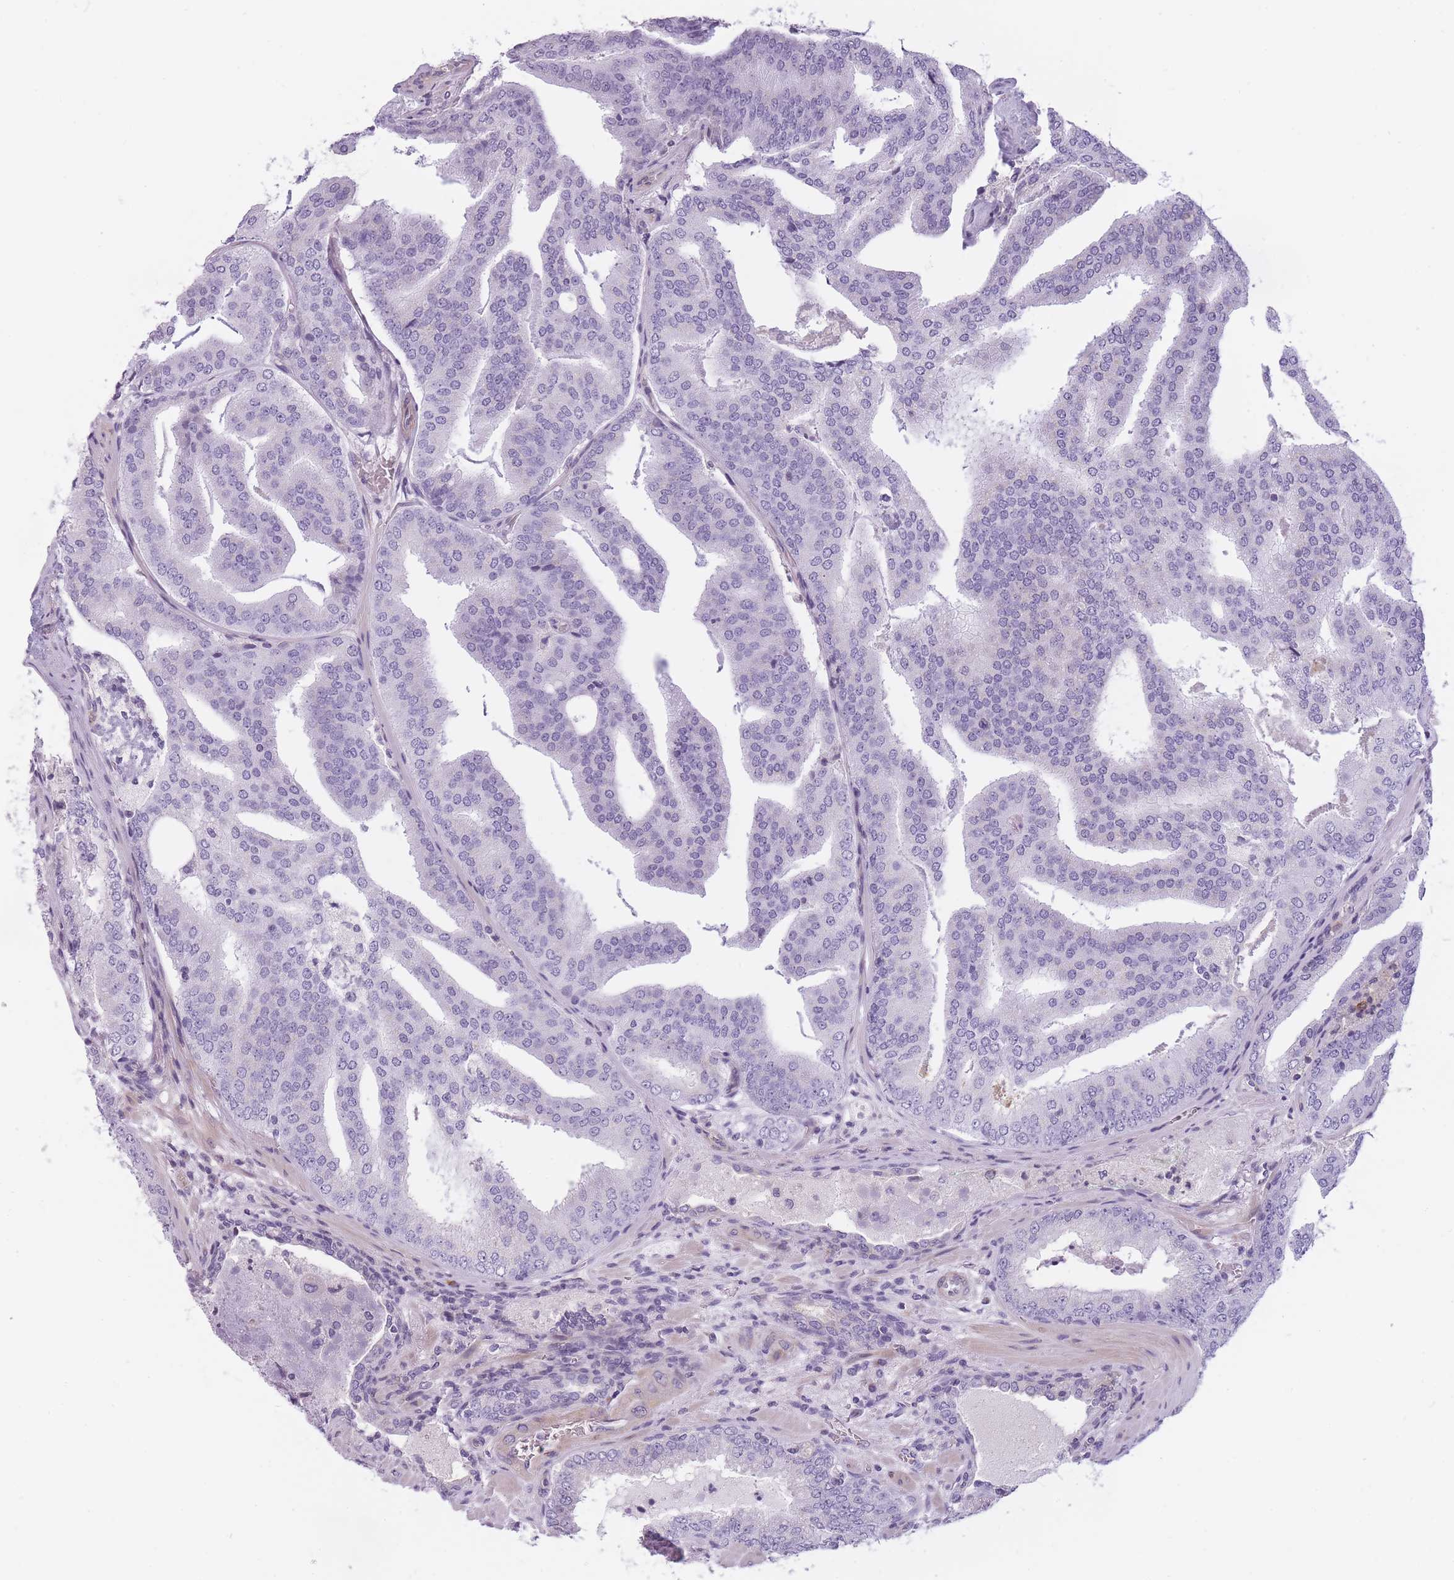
{"staining": {"intensity": "negative", "quantity": "none", "location": "none"}, "tissue": "prostate cancer", "cell_type": "Tumor cells", "image_type": "cancer", "snomed": [{"axis": "morphology", "description": "Adenocarcinoma, High grade"}, {"axis": "topography", "description": "Prostate"}], "caption": "Image shows no significant protein expression in tumor cells of adenocarcinoma (high-grade) (prostate).", "gene": "GGT1", "patient": {"sex": "male", "age": 68}}